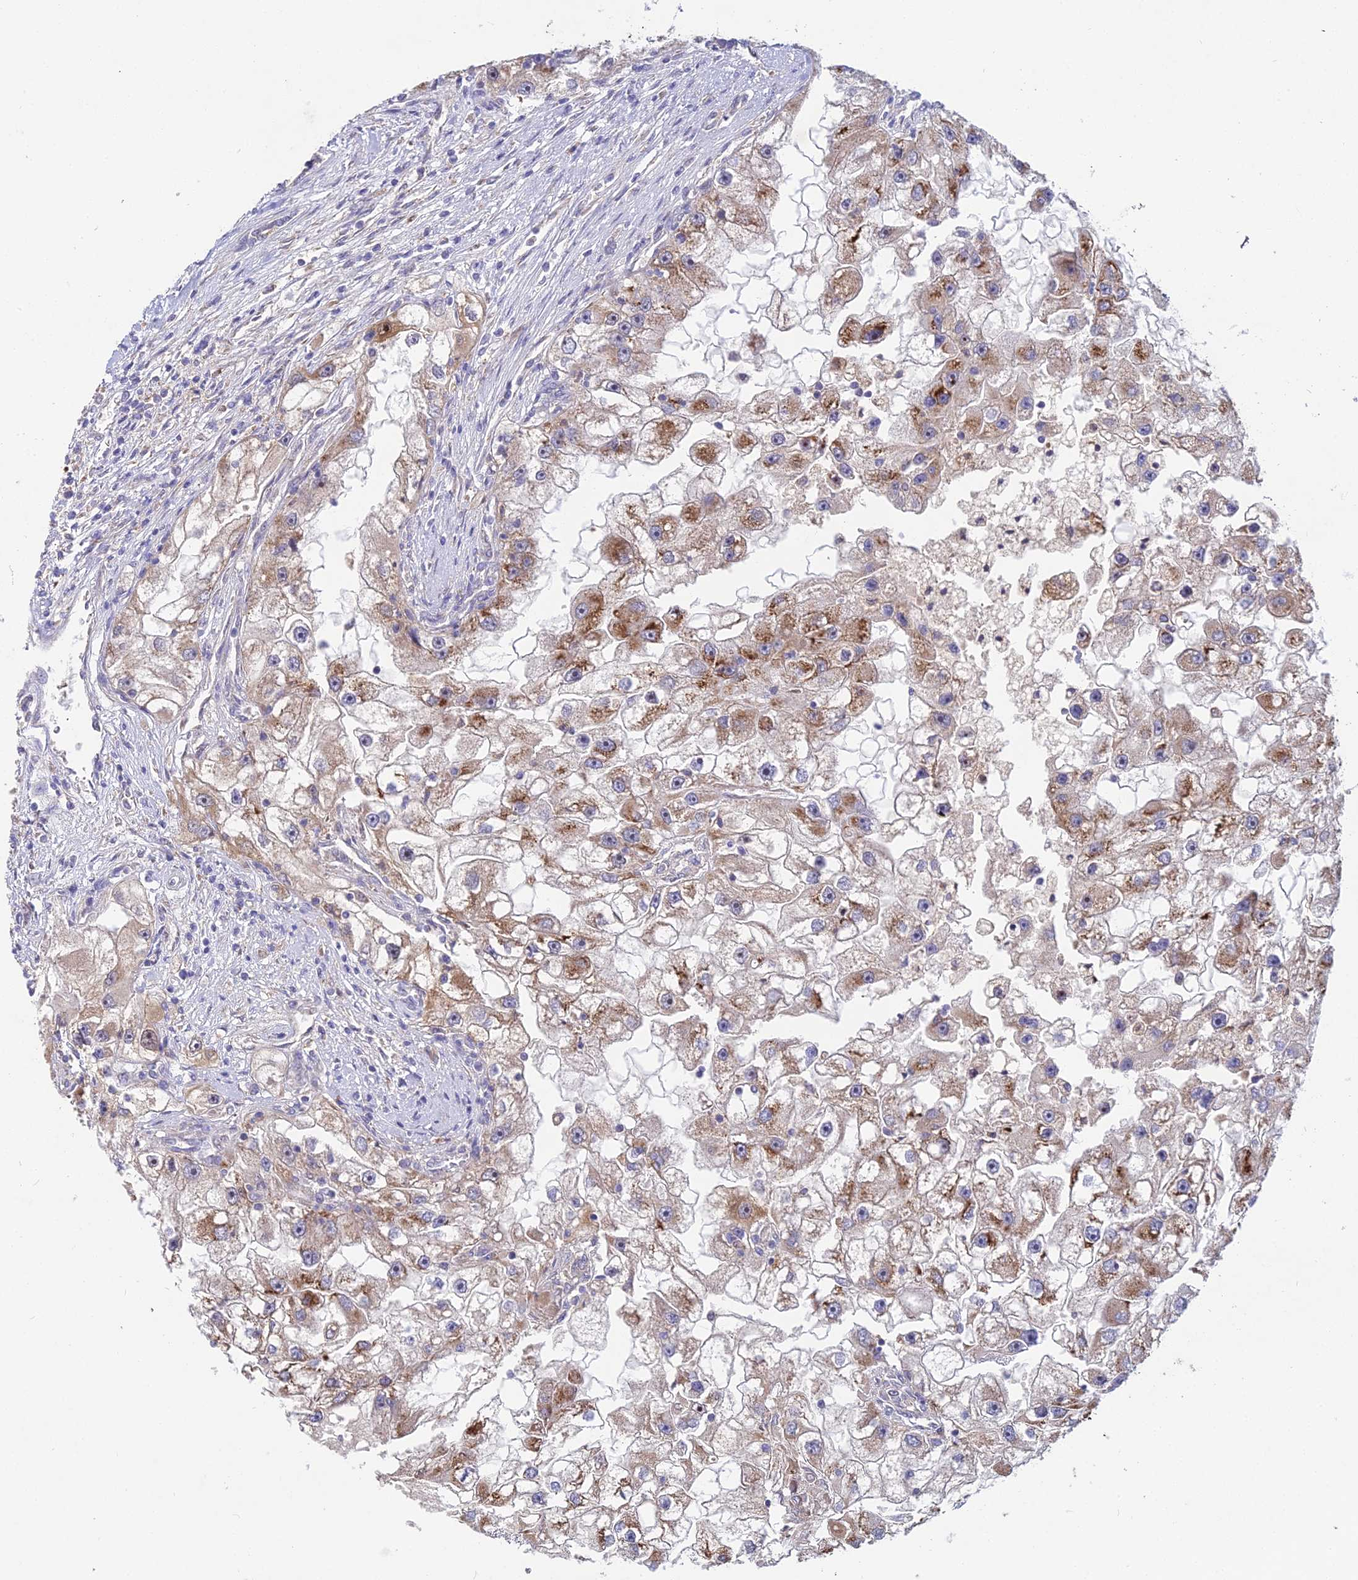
{"staining": {"intensity": "moderate", "quantity": "25%-75%", "location": "cytoplasmic/membranous"}, "tissue": "renal cancer", "cell_type": "Tumor cells", "image_type": "cancer", "snomed": [{"axis": "morphology", "description": "Adenocarcinoma, NOS"}, {"axis": "topography", "description": "Kidney"}], "caption": "Renal cancer stained with DAB immunohistochemistry (IHC) exhibits medium levels of moderate cytoplasmic/membranous positivity in about 25%-75% of tumor cells.", "gene": "WDR43", "patient": {"sex": "male", "age": 63}}